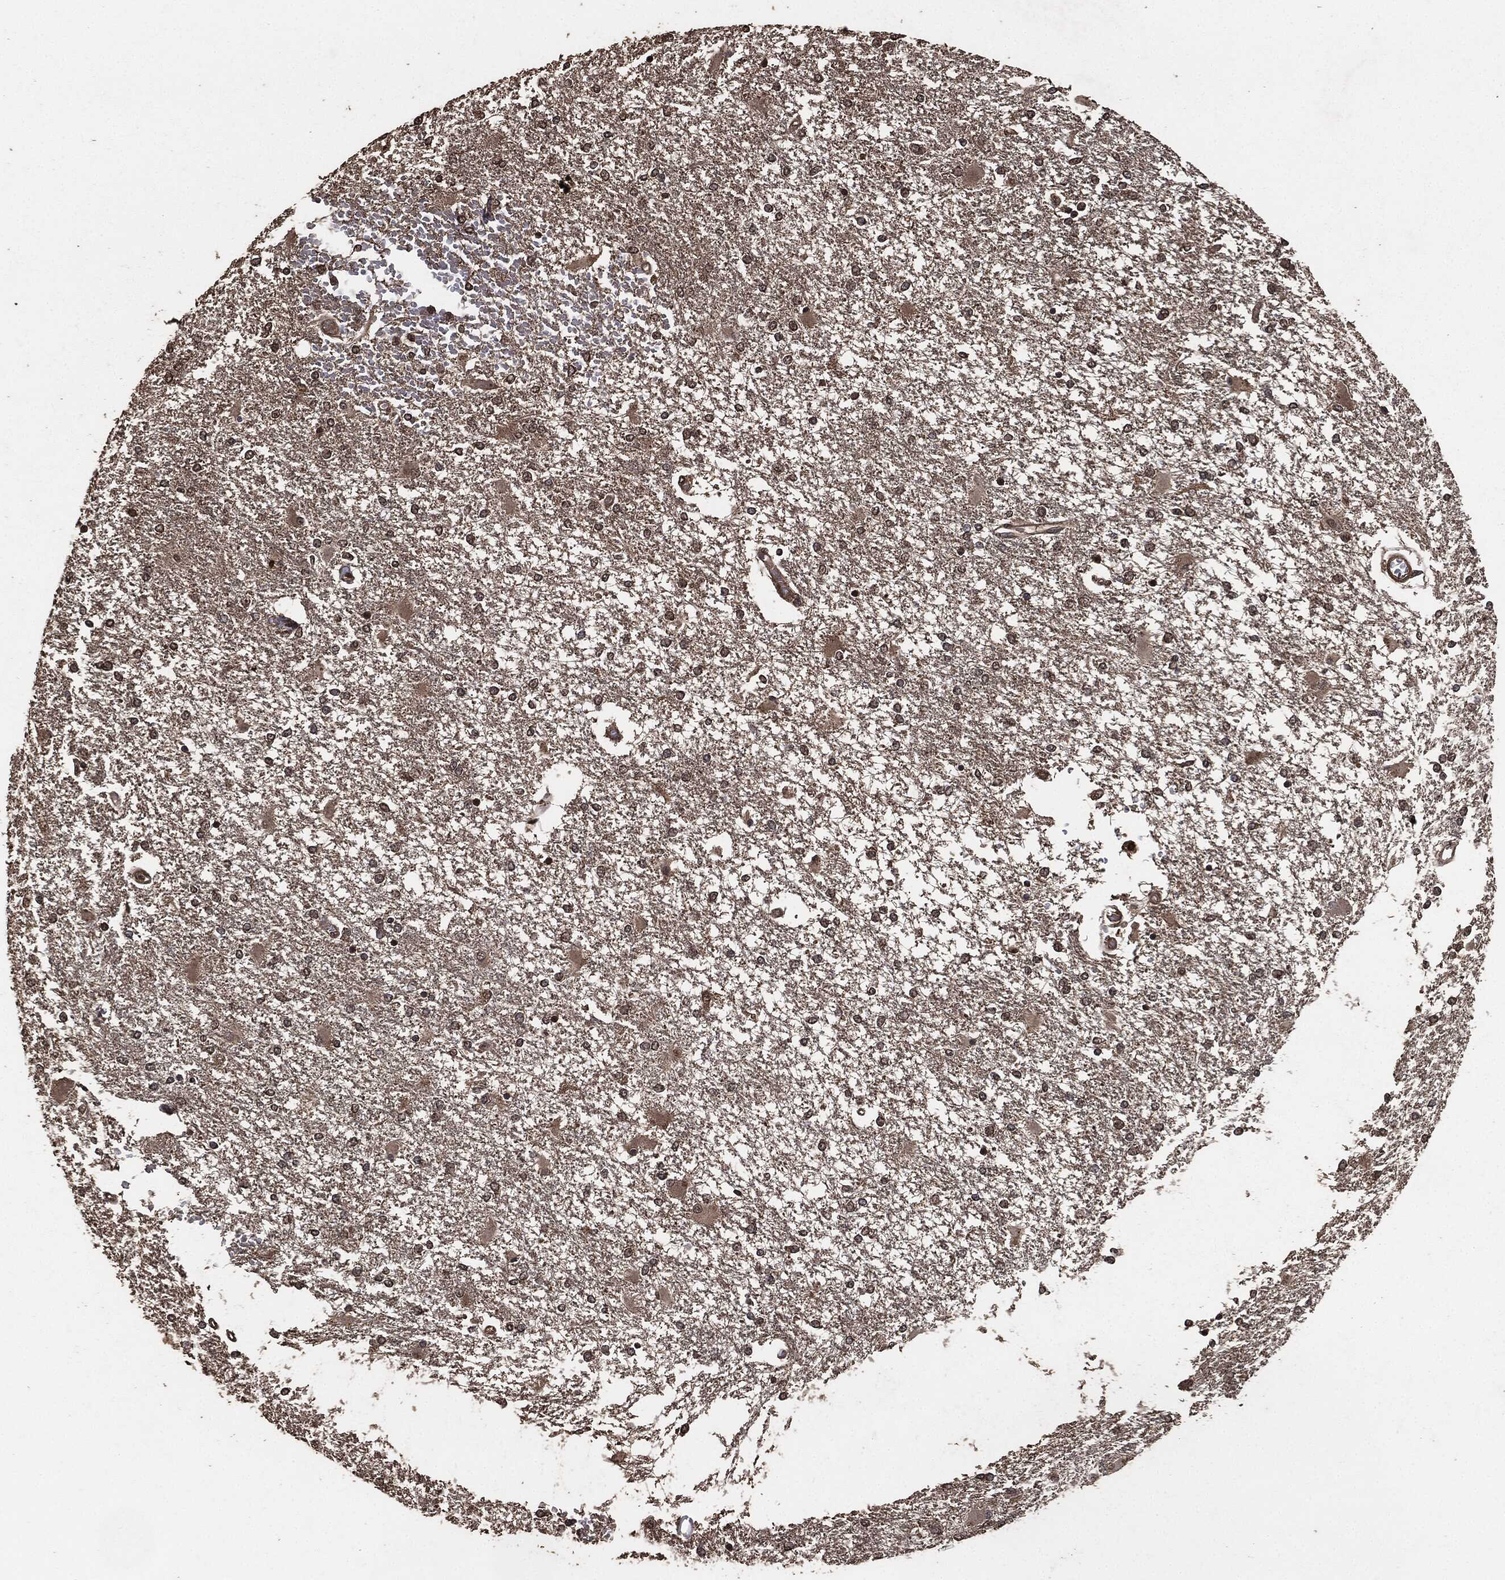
{"staining": {"intensity": "weak", "quantity": ">75%", "location": "cytoplasmic/membranous"}, "tissue": "glioma", "cell_type": "Tumor cells", "image_type": "cancer", "snomed": [{"axis": "morphology", "description": "Glioma, malignant, High grade"}, {"axis": "topography", "description": "Cerebral cortex"}], "caption": "Malignant high-grade glioma stained with immunohistochemistry (IHC) exhibits weak cytoplasmic/membranous positivity in approximately >75% of tumor cells.", "gene": "AKT1S1", "patient": {"sex": "male", "age": 79}}